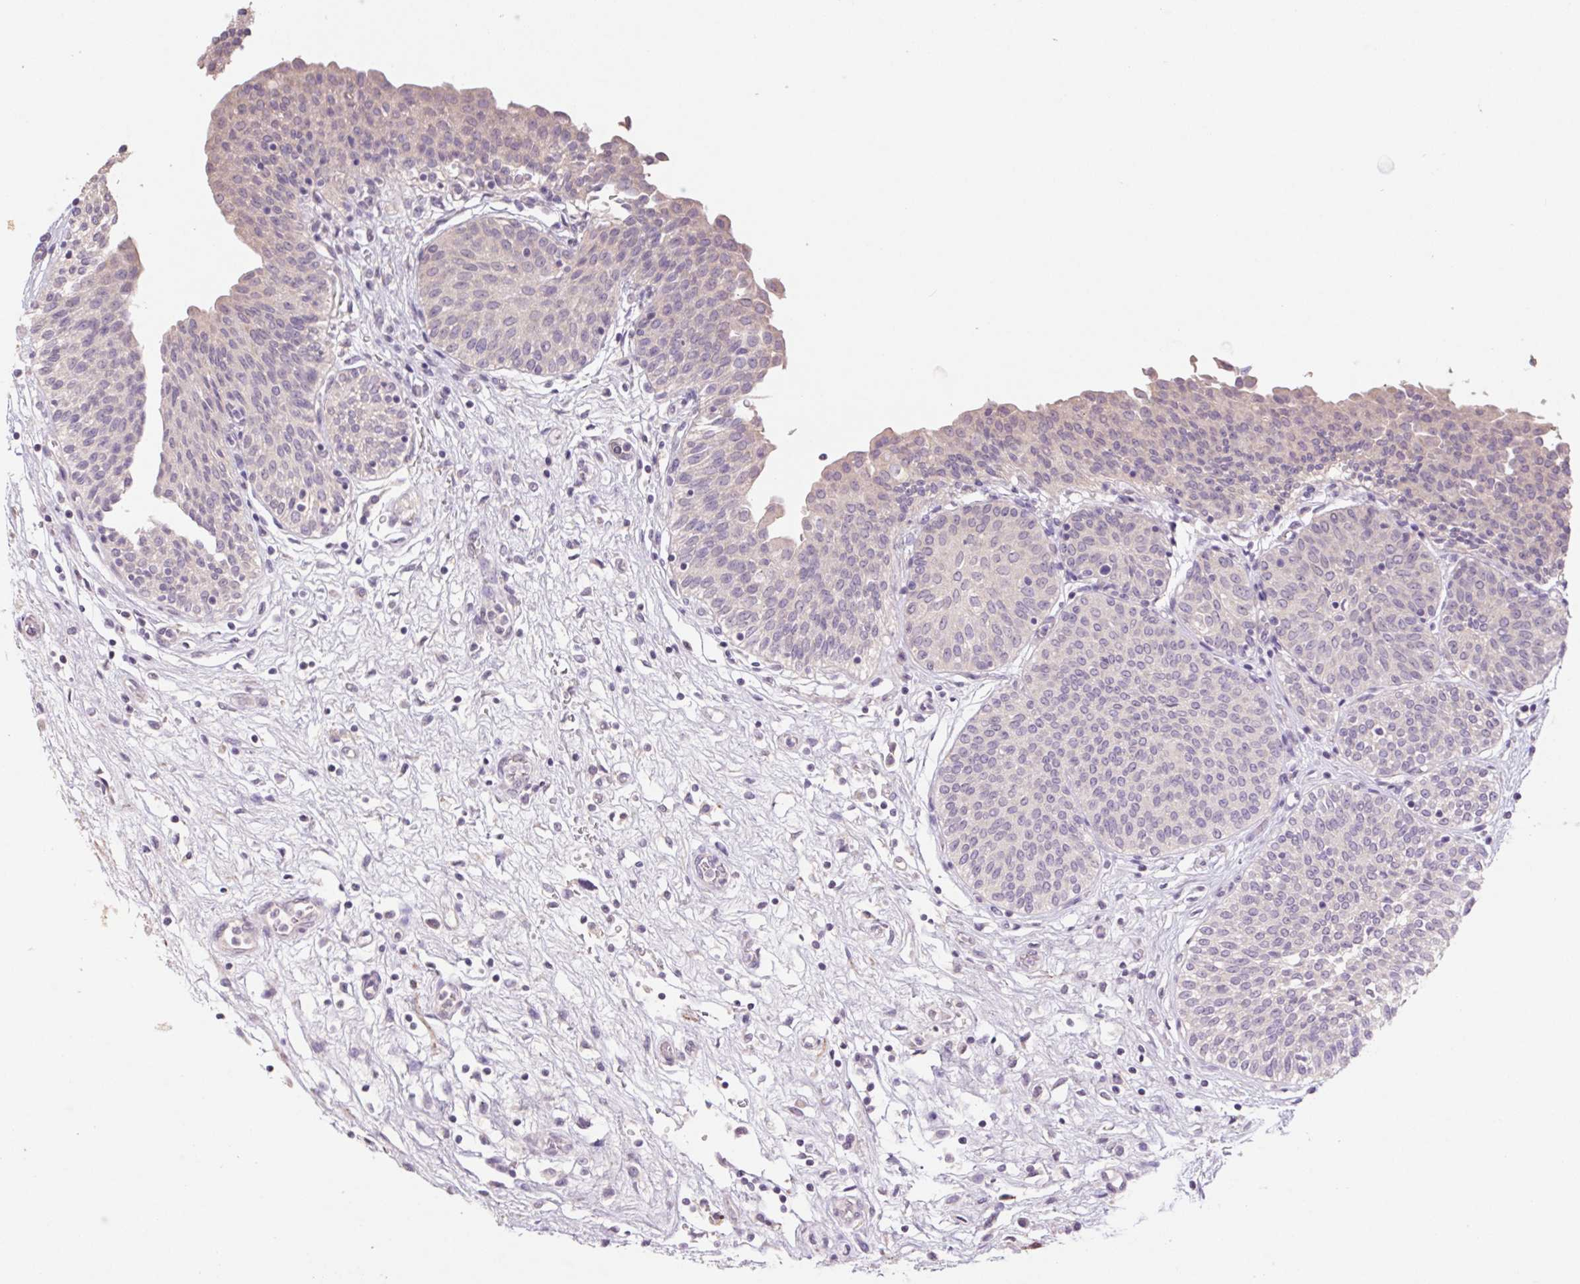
{"staining": {"intensity": "weak", "quantity": "<25%", "location": "cytoplasmic/membranous"}, "tissue": "urinary bladder", "cell_type": "Urothelial cells", "image_type": "normal", "snomed": [{"axis": "morphology", "description": "Normal tissue, NOS"}, {"axis": "topography", "description": "Urinary bladder"}], "caption": "A high-resolution micrograph shows immunohistochemistry (IHC) staining of normal urinary bladder, which exhibits no significant positivity in urothelial cells. (DAB (3,3'-diaminobenzidine) immunohistochemistry (IHC) with hematoxylin counter stain).", "gene": "GRM2", "patient": {"sex": "male", "age": 68}}